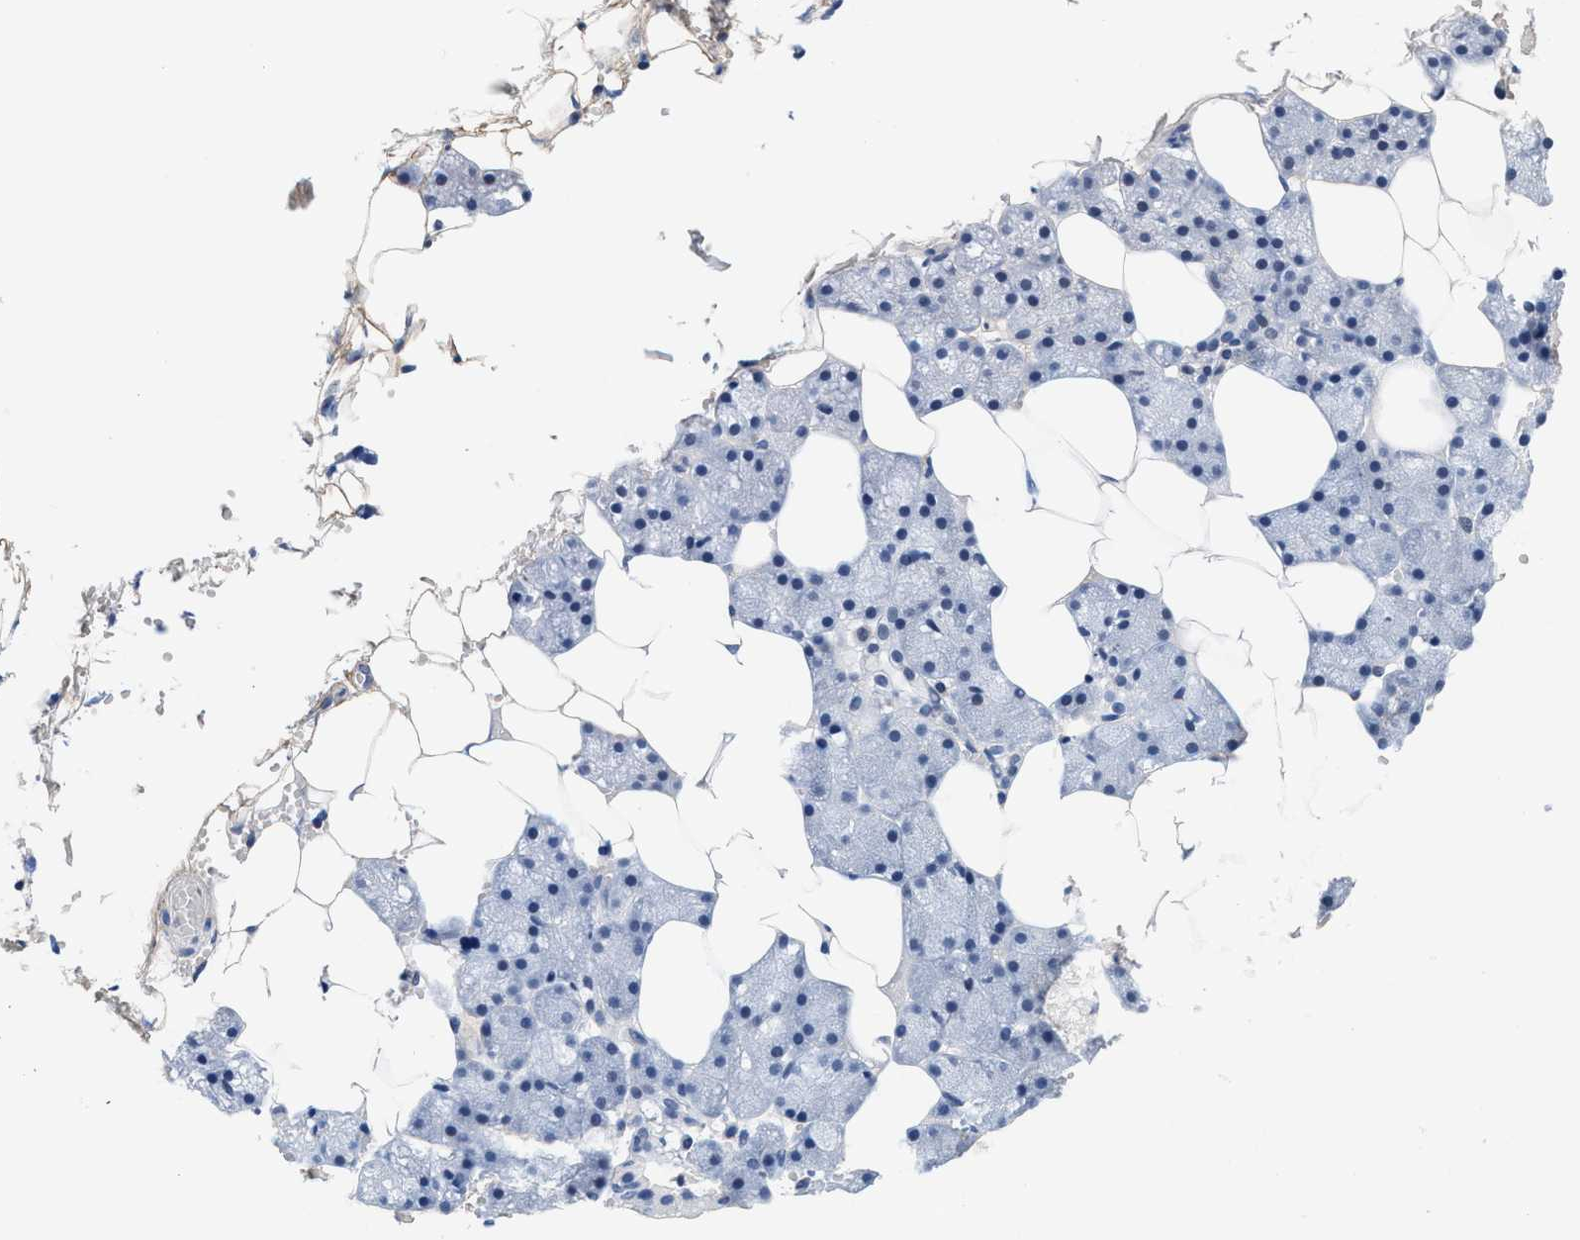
{"staining": {"intensity": "weak", "quantity": "<25%", "location": "cytoplasmic/membranous"}, "tissue": "salivary gland", "cell_type": "Glandular cells", "image_type": "normal", "snomed": [{"axis": "morphology", "description": "Normal tissue, NOS"}, {"axis": "topography", "description": "Salivary gland"}], "caption": "Immunohistochemistry micrograph of benign salivary gland stained for a protein (brown), which shows no expression in glandular cells.", "gene": "ACTL7B", "patient": {"sex": "male", "age": 62}}